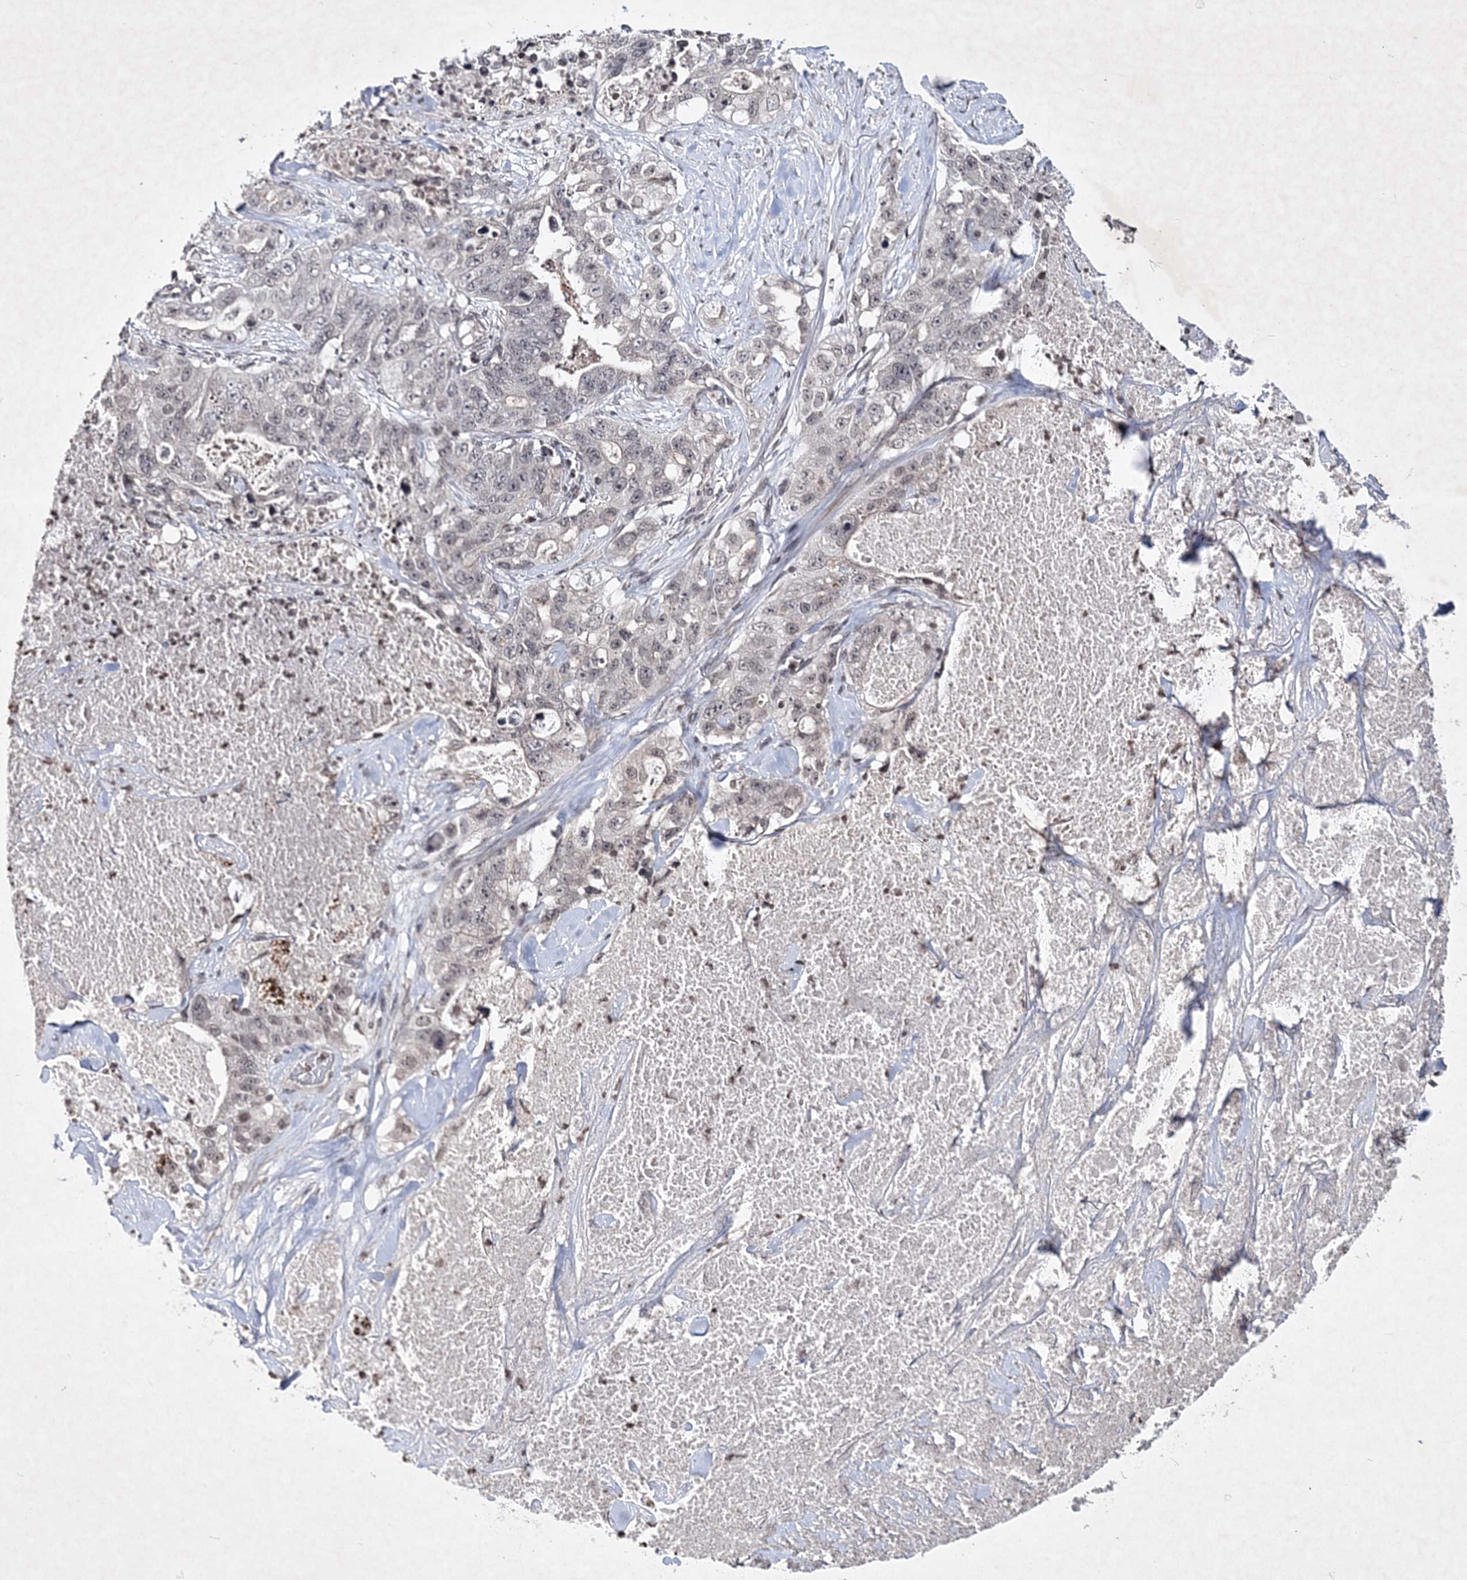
{"staining": {"intensity": "weak", "quantity": "25%-75%", "location": "nuclear"}, "tissue": "lung cancer", "cell_type": "Tumor cells", "image_type": "cancer", "snomed": [{"axis": "morphology", "description": "Adenocarcinoma, NOS"}, {"axis": "topography", "description": "Lung"}], "caption": "IHC of human adenocarcinoma (lung) demonstrates low levels of weak nuclear expression in about 25%-75% of tumor cells.", "gene": "SOWAHB", "patient": {"sex": "female", "age": 51}}